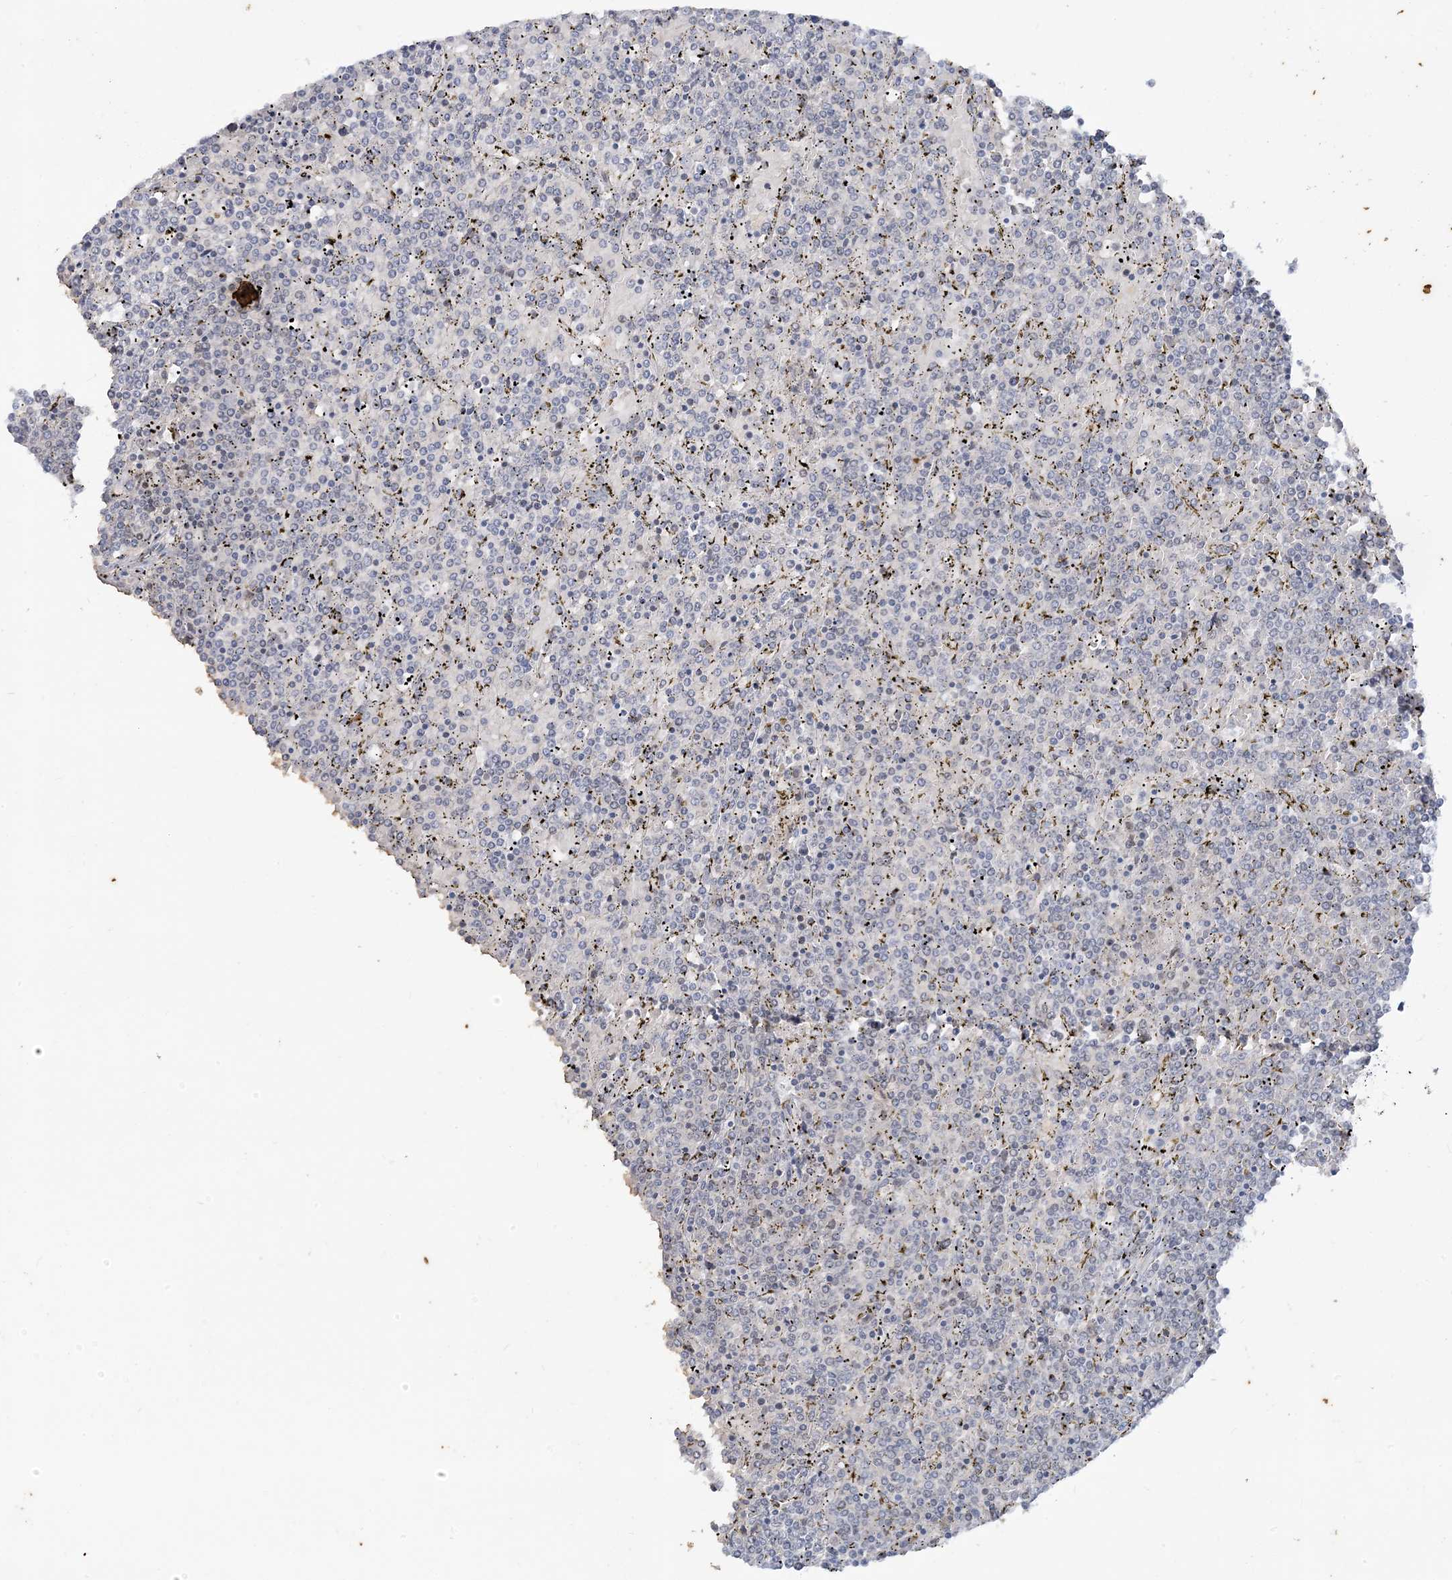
{"staining": {"intensity": "negative", "quantity": "none", "location": "none"}, "tissue": "lymphoma", "cell_type": "Tumor cells", "image_type": "cancer", "snomed": [{"axis": "morphology", "description": "Malignant lymphoma, non-Hodgkin's type, Low grade"}, {"axis": "topography", "description": "Spleen"}], "caption": "An image of human lymphoma is negative for staining in tumor cells.", "gene": "LEXM", "patient": {"sex": "female", "age": 19}}